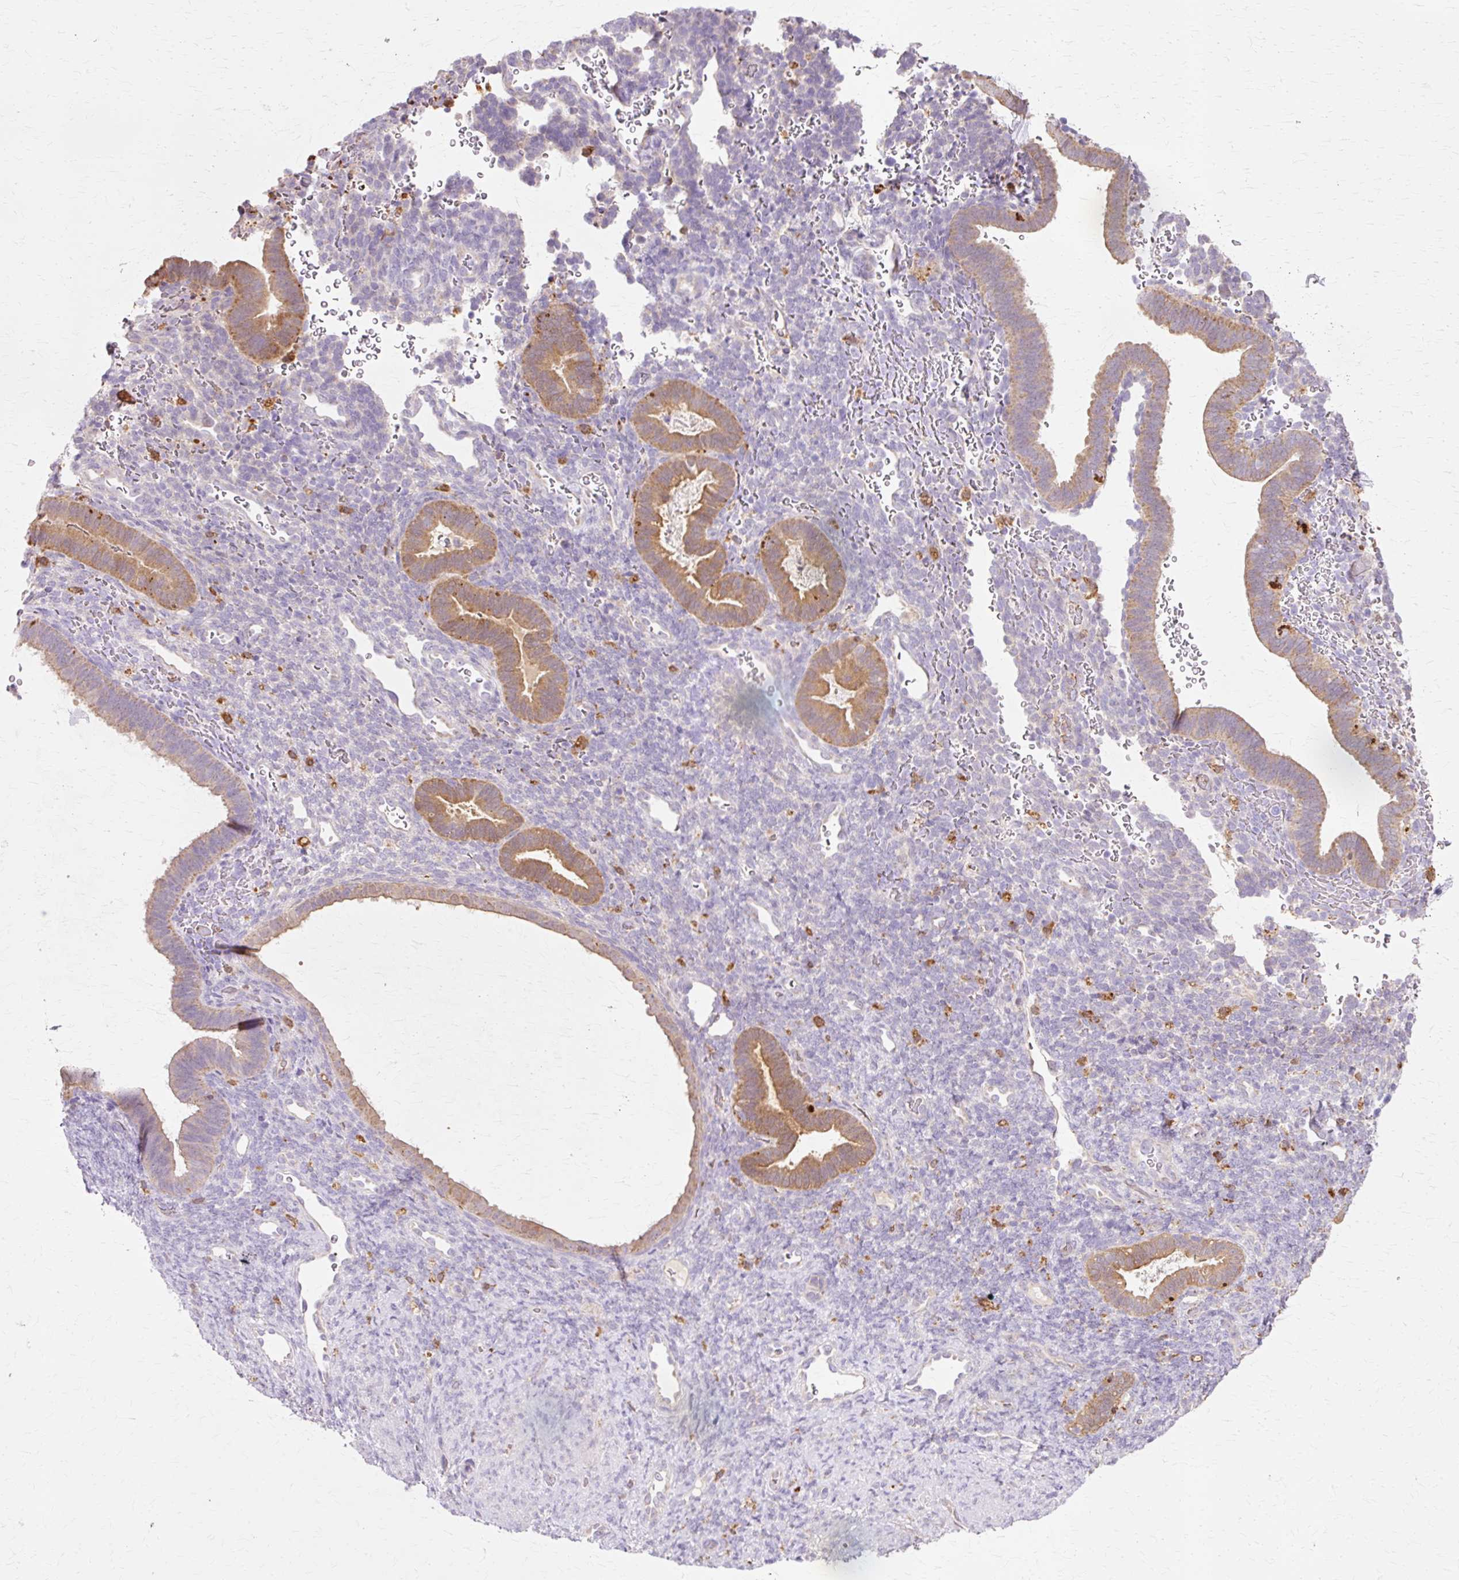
{"staining": {"intensity": "weak", "quantity": "<25%", "location": "cytoplasmic/membranous"}, "tissue": "endometrium", "cell_type": "Cells in endometrial stroma", "image_type": "normal", "snomed": [{"axis": "morphology", "description": "Normal tissue, NOS"}, {"axis": "topography", "description": "Endometrium"}], "caption": "Immunohistochemistry of unremarkable endometrium demonstrates no staining in cells in endometrial stroma. Nuclei are stained in blue.", "gene": "GPX1", "patient": {"sex": "female", "age": 34}}